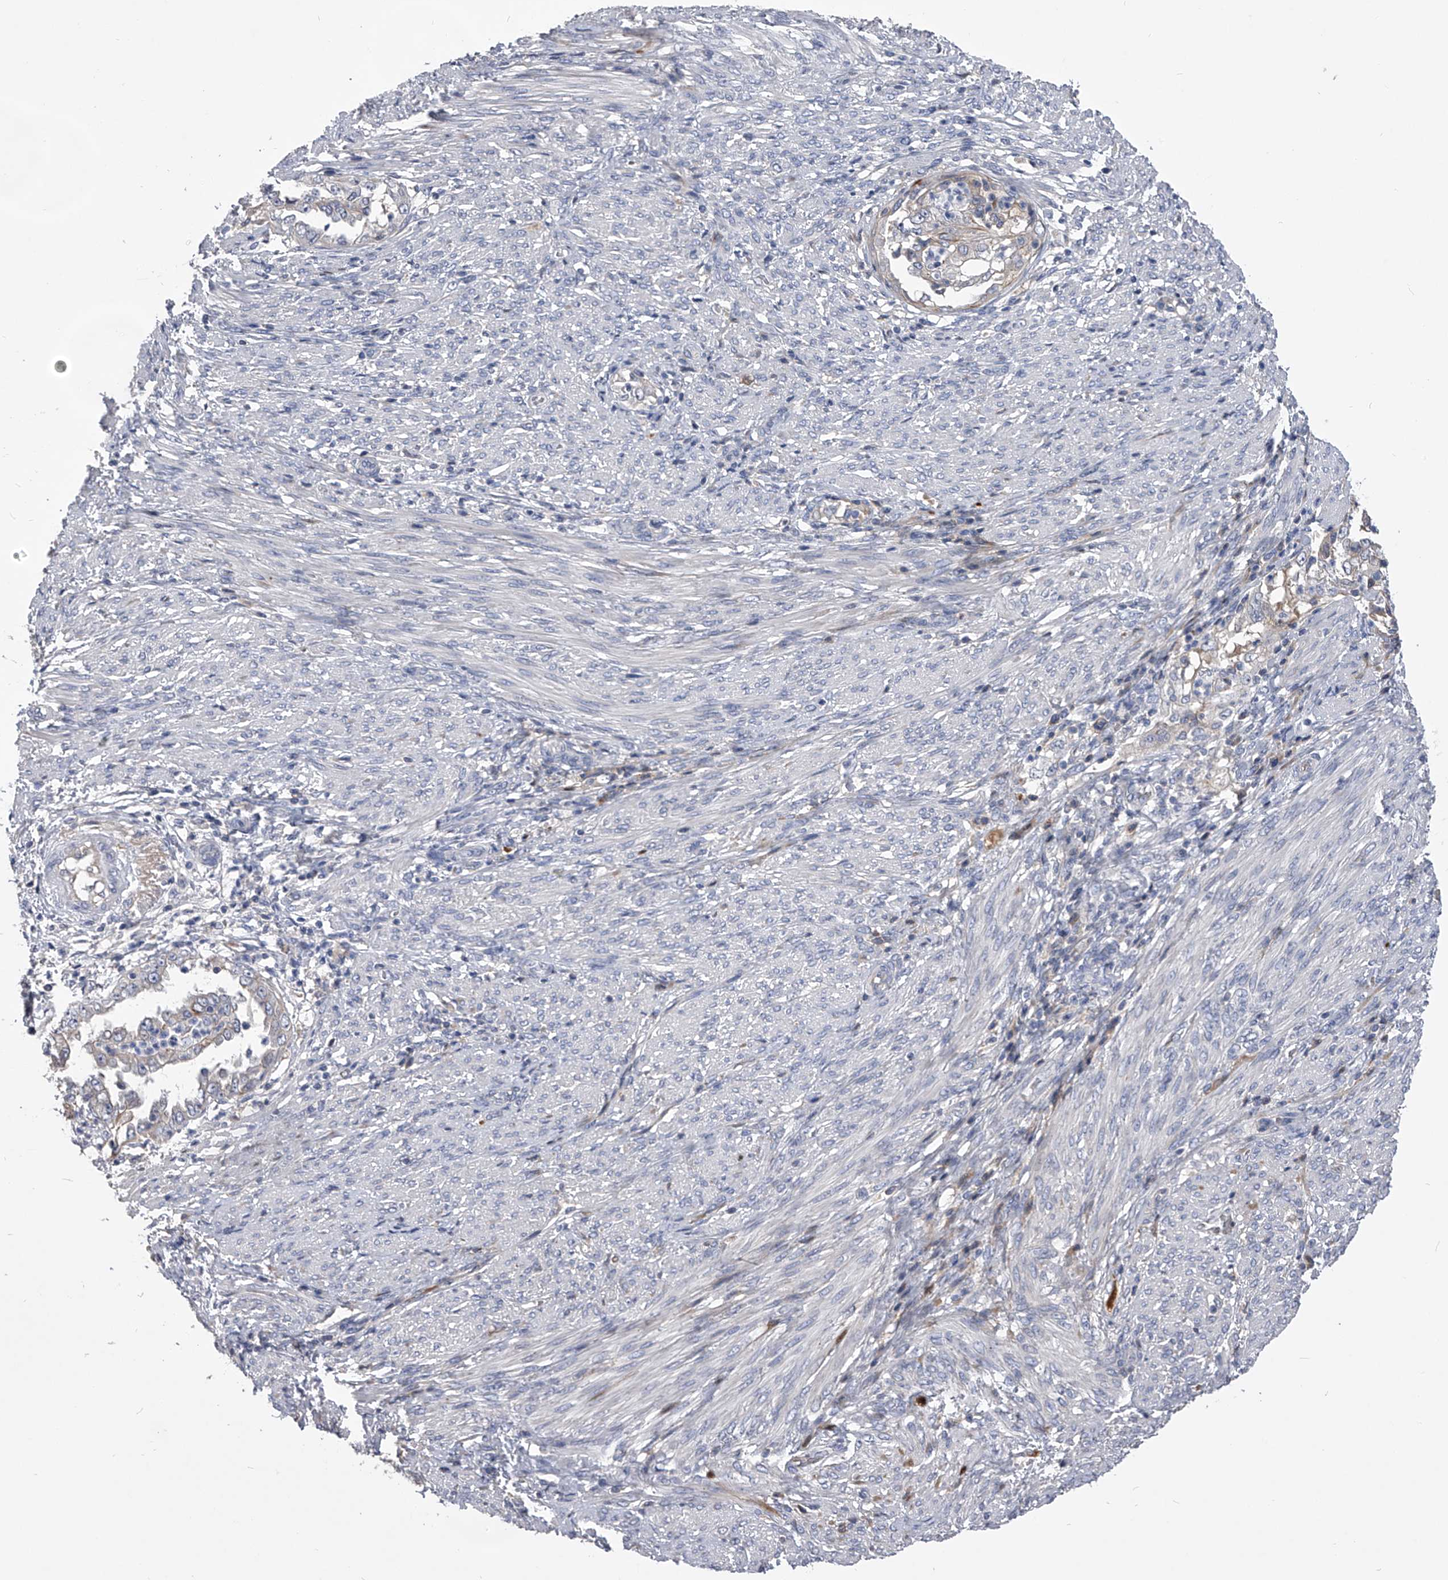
{"staining": {"intensity": "moderate", "quantity": "<25%", "location": "cytoplasmic/membranous"}, "tissue": "endometrial cancer", "cell_type": "Tumor cells", "image_type": "cancer", "snomed": [{"axis": "morphology", "description": "Adenocarcinoma, NOS"}, {"axis": "topography", "description": "Endometrium"}], "caption": "IHC of endometrial cancer (adenocarcinoma) reveals low levels of moderate cytoplasmic/membranous expression in approximately <25% of tumor cells.", "gene": "MDN1", "patient": {"sex": "female", "age": 85}}